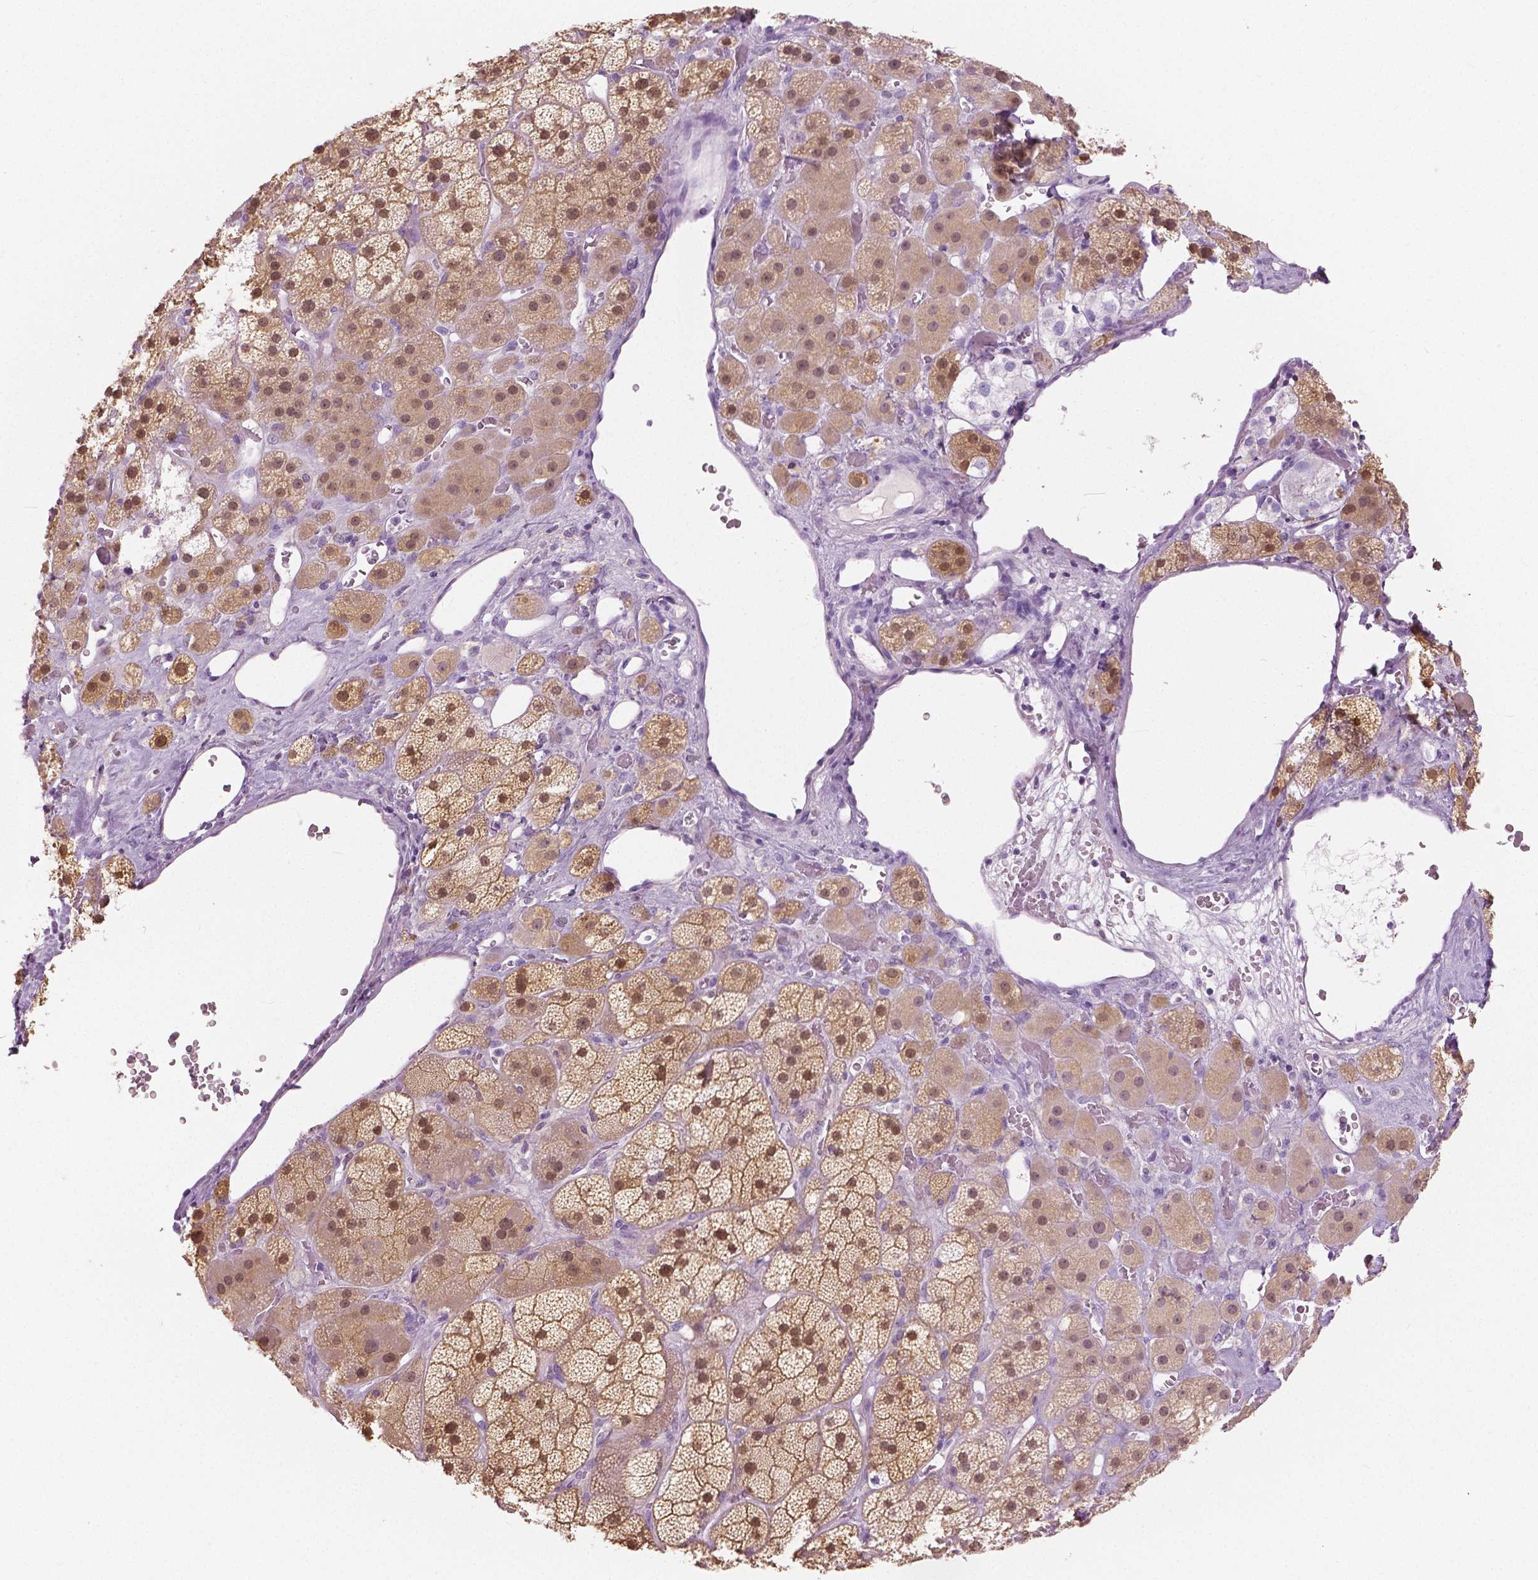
{"staining": {"intensity": "moderate", "quantity": ">75%", "location": "cytoplasmic/membranous,nuclear"}, "tissue": "adrenal gland", "cell_type": "Glandular cells", "image_type": "normal", "snomed": [{"axis": "morphology", "description": "Normal tissue, NOS"}, {"axis": "topography", "description": "Adrenal gland"}], "caption": "High-magnification brightfield microscopy of unremarkable adrenal gland stained with DAB (3,3'-diaminobenzidine) (brown) and counterstained with hematoxylin (blue). glandular cells exhibit moderate cytoplasmic/membranous,nuclear positivity is identified in approximately>75% of cells. Using DAB (brown) and hematoxylin (blue) stains, captured at high magnification using brightfield microscopy.", "gene": "GALM", "patient": {"sex": "male", "age": 57}}